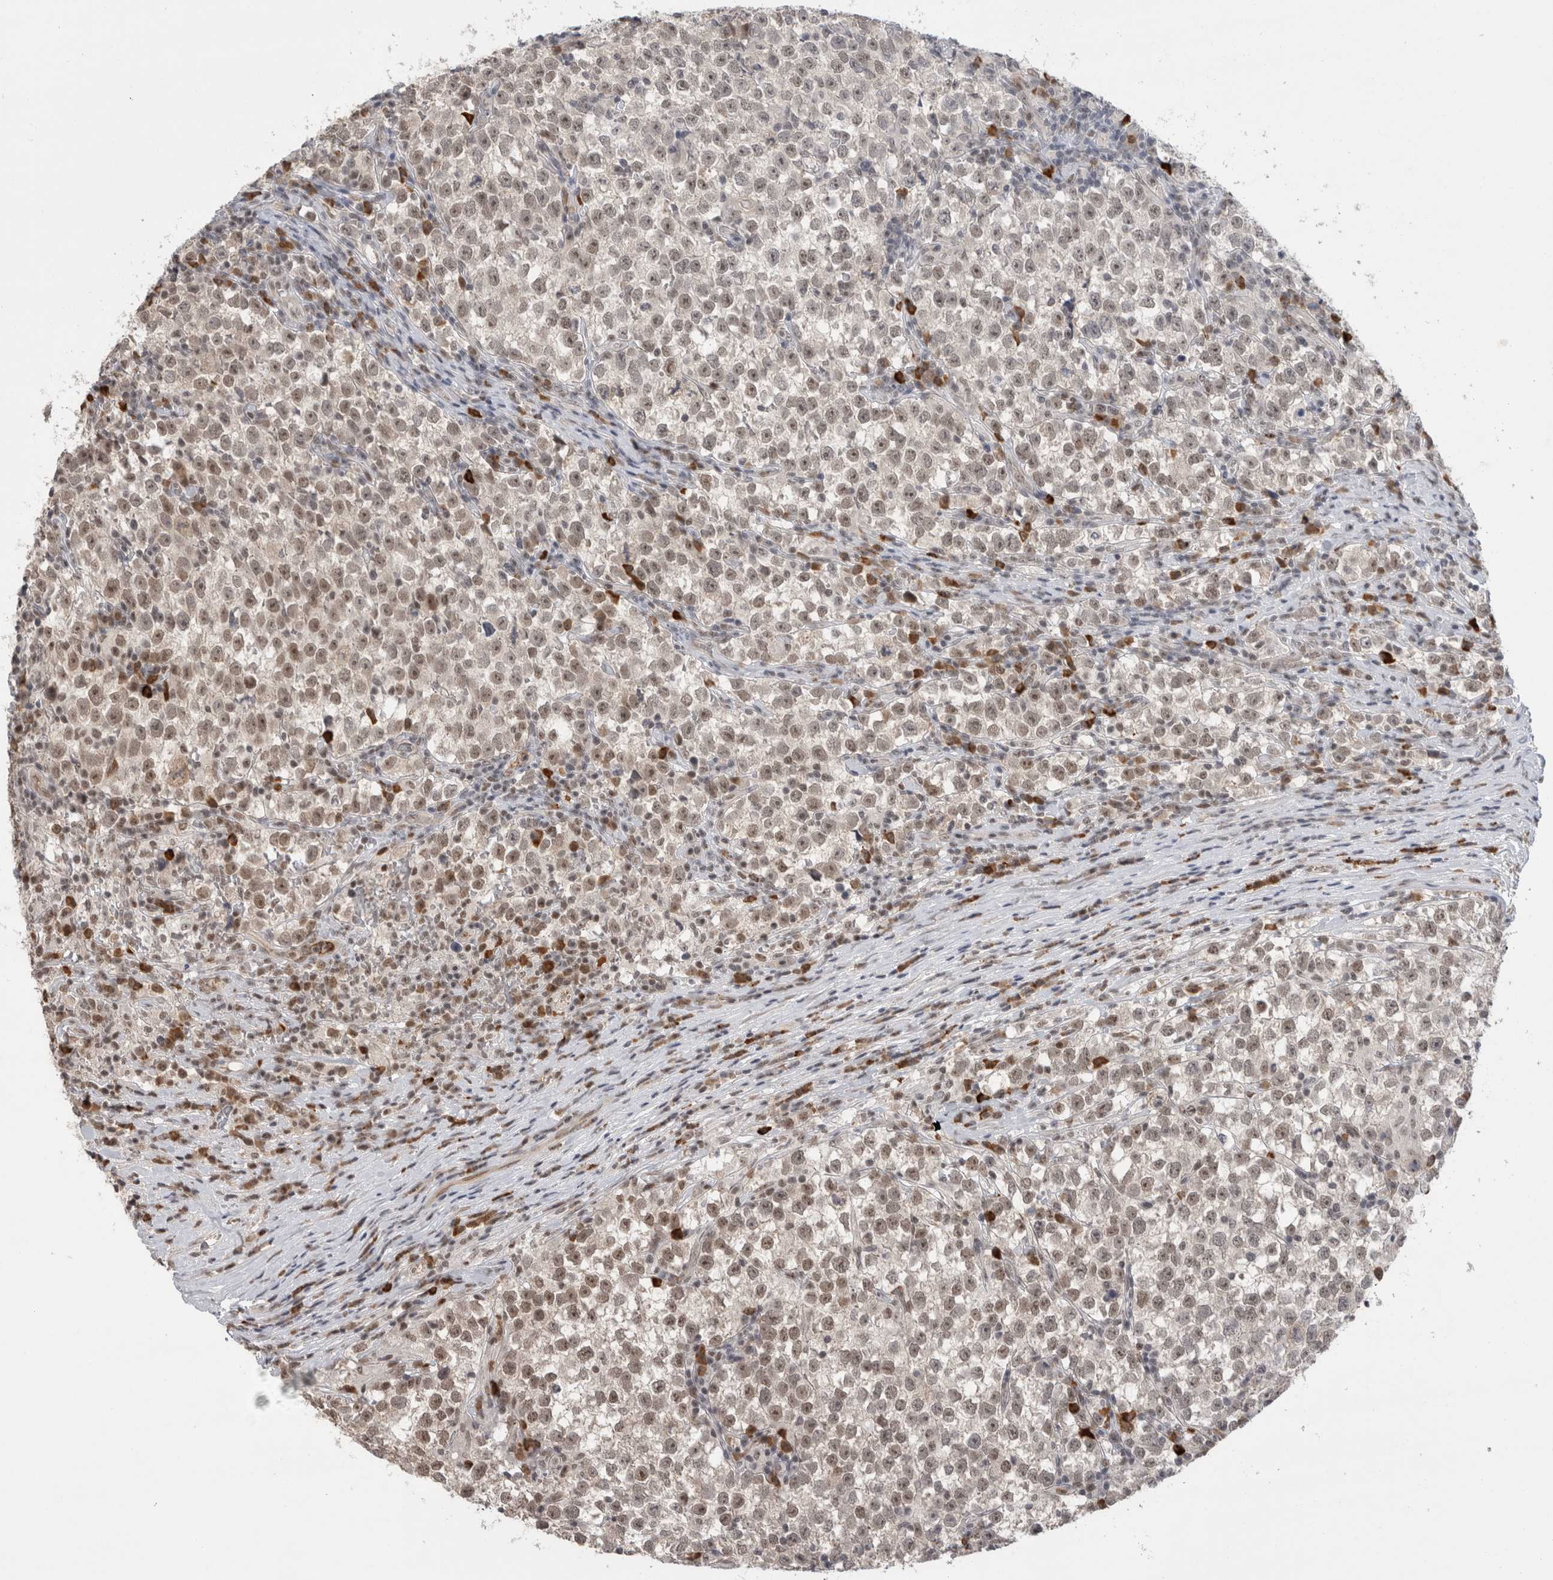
{"staining": {"intensity": "moderate", "quantity": ">75%", "location": "nuclear"}, "tissue": "testis cancer", "cell_type": "Tumor cells", "image_type": "cancer", "snomed": [{"axis": "morphology", "description": "Normal tissue, NOS"}, {"axis": "morphology", "description": "Seminoma, NOS"}, {"axis": "topography", "description": "Testis"}], "caption": "Protein staining of seminoma (testis) tissue exhibits moderate nuclear positivity in approximately >75% of tumor cells. (DAB IHC with brightfield microscopy, high magnification).", "gene": "ZNF24", "patient": {"sex": "male", "age": 43}}